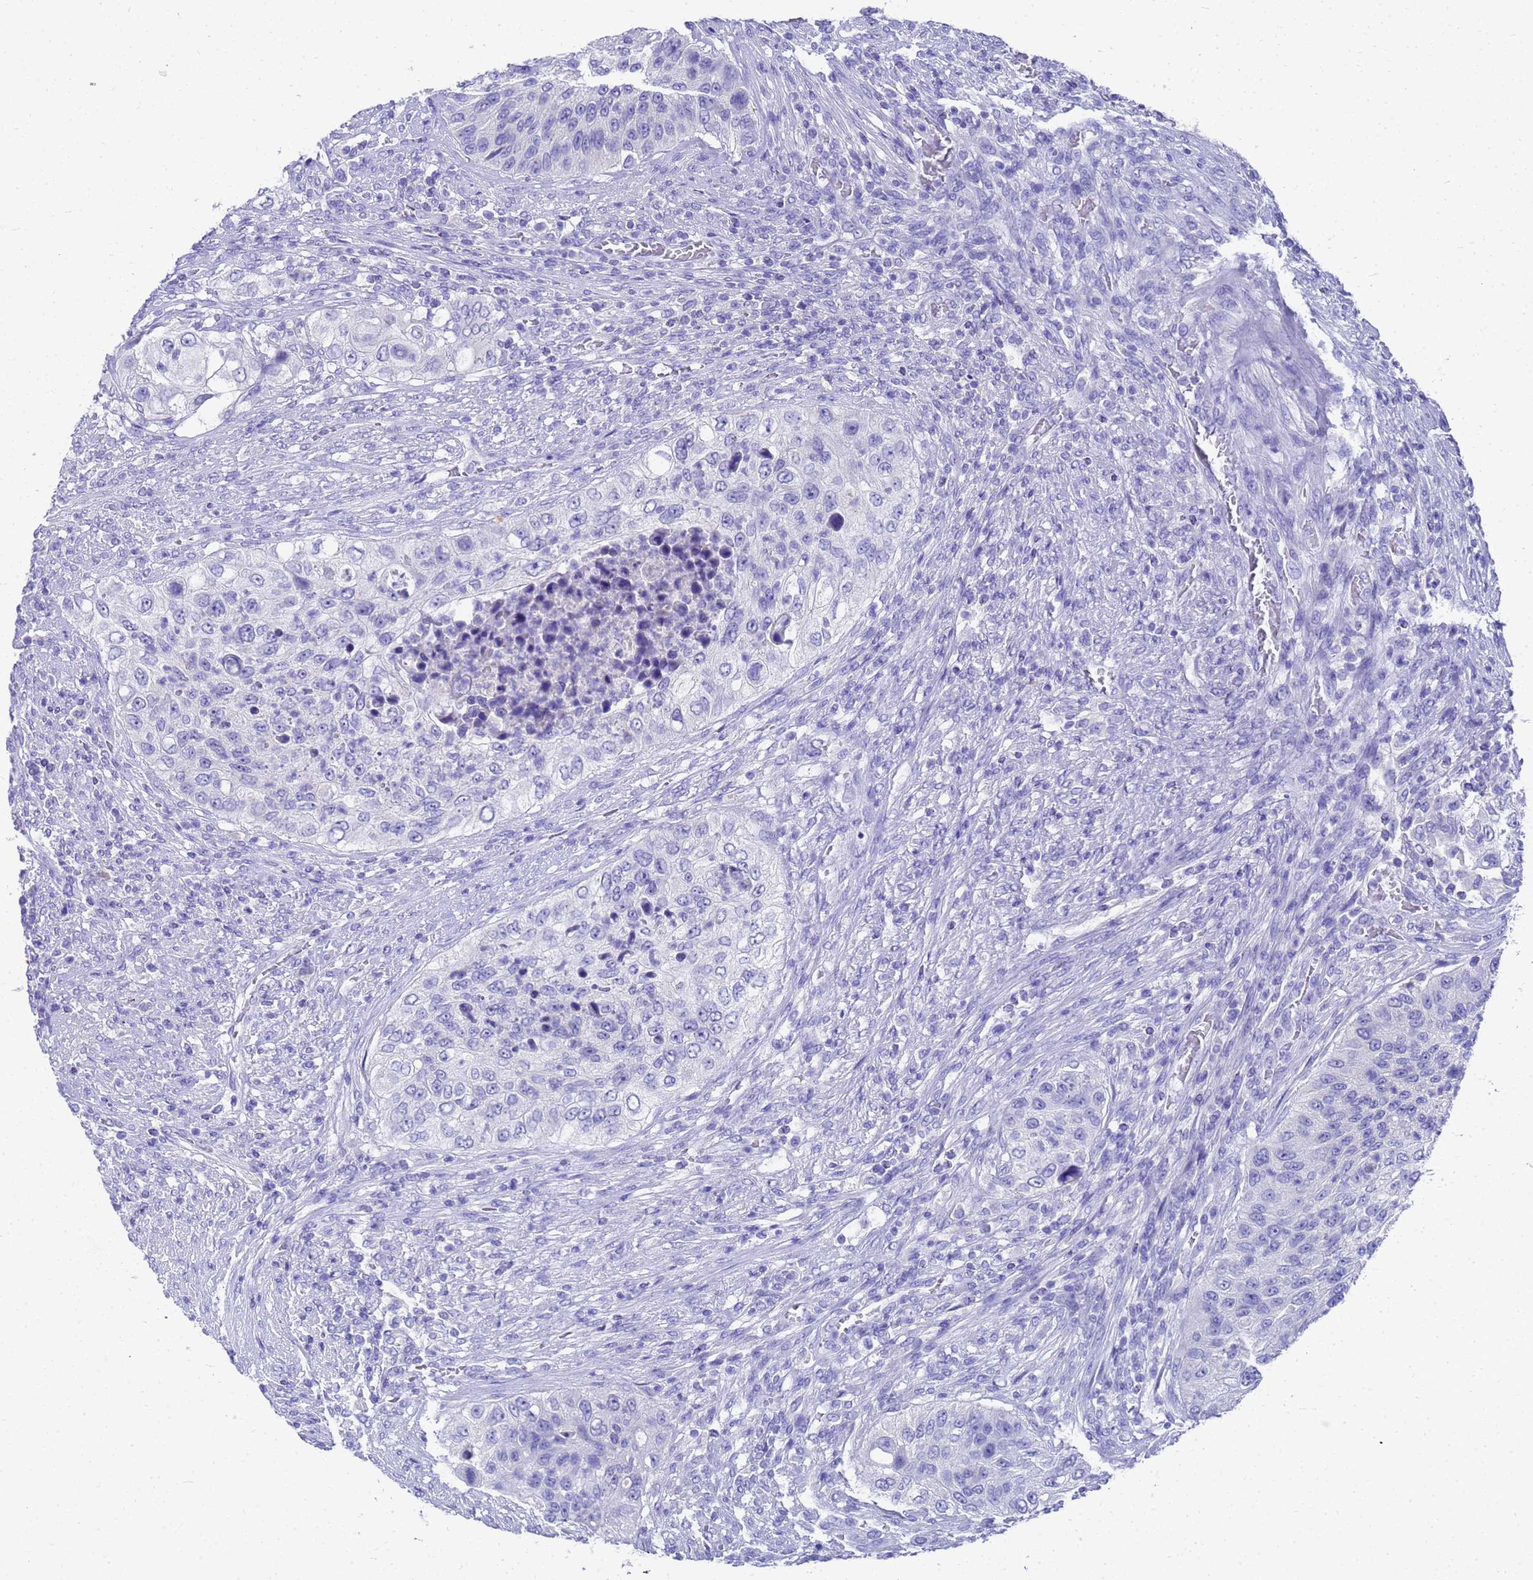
{"staining": {"intensity": "negative", "quantity": "none", "location": "none"}, "tissue": "urothelial cancer", "cell_type": "Tumor cells", "image_type": "cancer", "snomed": [{"axis": "morphology", "description": "Urothelial carcinoma, High grade"}, {"axis": "topography", "description": "Urinary bladder"}], "caption": "The immunohistochemistry micrograph has no significant expression in tumor cells of high-grade urothelial carcinoma tissue. (DAB immunohistochemistry with hematoxylin counter stain).", "gene": "MS4A13", "patient": {"sex": "female", "age": 60}}